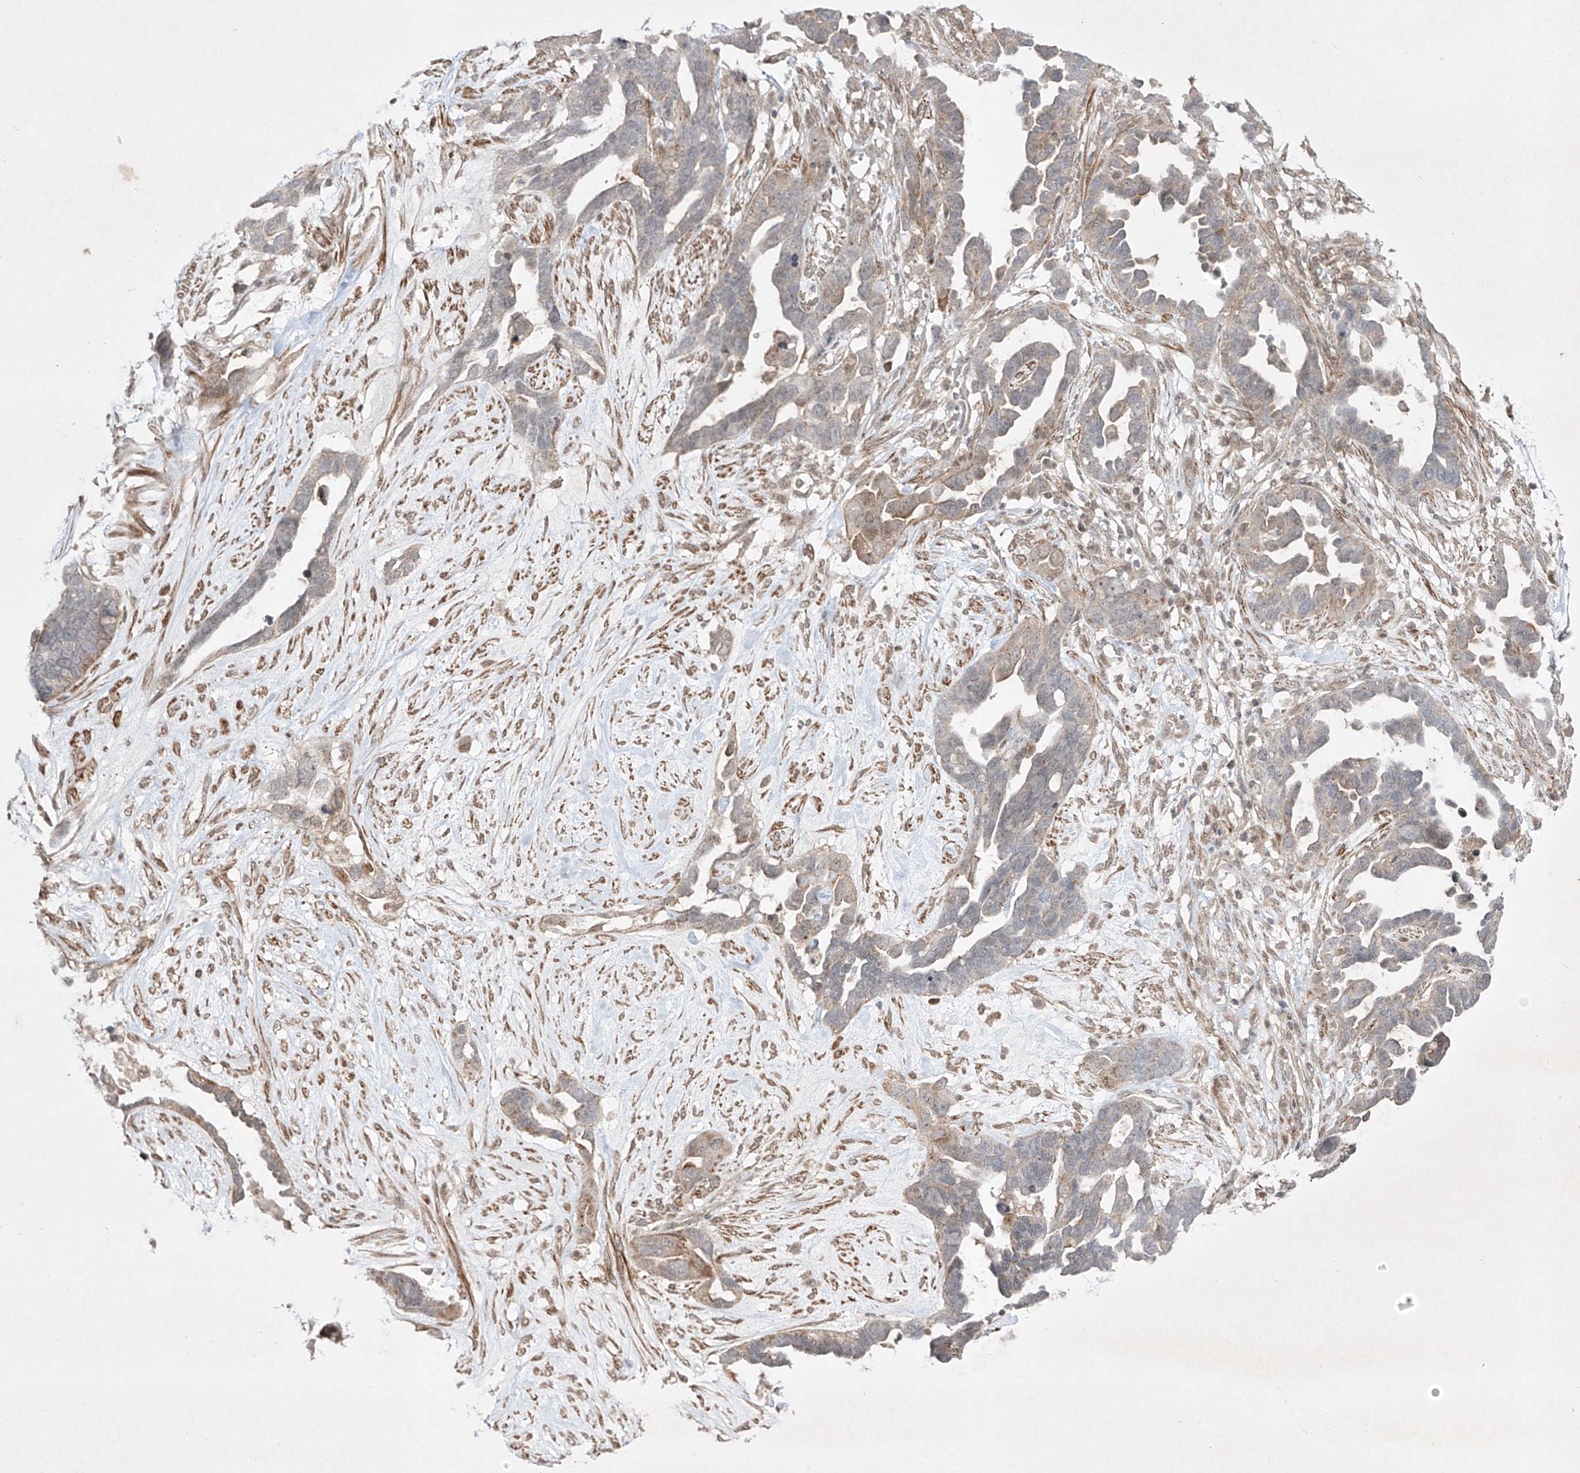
{"staining": {"intensity": "weak", "quantity": "25%-75%", "location": "cytoplasmic/membranous"}, "tissue": "ovarian cancer", "cell_type": "Tumor cells", "image_type": "cancer", "snomed": [{"axis": "morphology", "description": "Cystadenocarcinoma, serous, NOS"}, {"axis": "topography", "description": "Ovary"}], "caption": "Protein staining demonstrates weak cytoplasmic/membranous expression in approximately 25%-75% of tumor cells in serous cystadenocarcinoma (ovarian).", "gene": "KDM1B", "patient": {"sex": "female", "age": 54}}